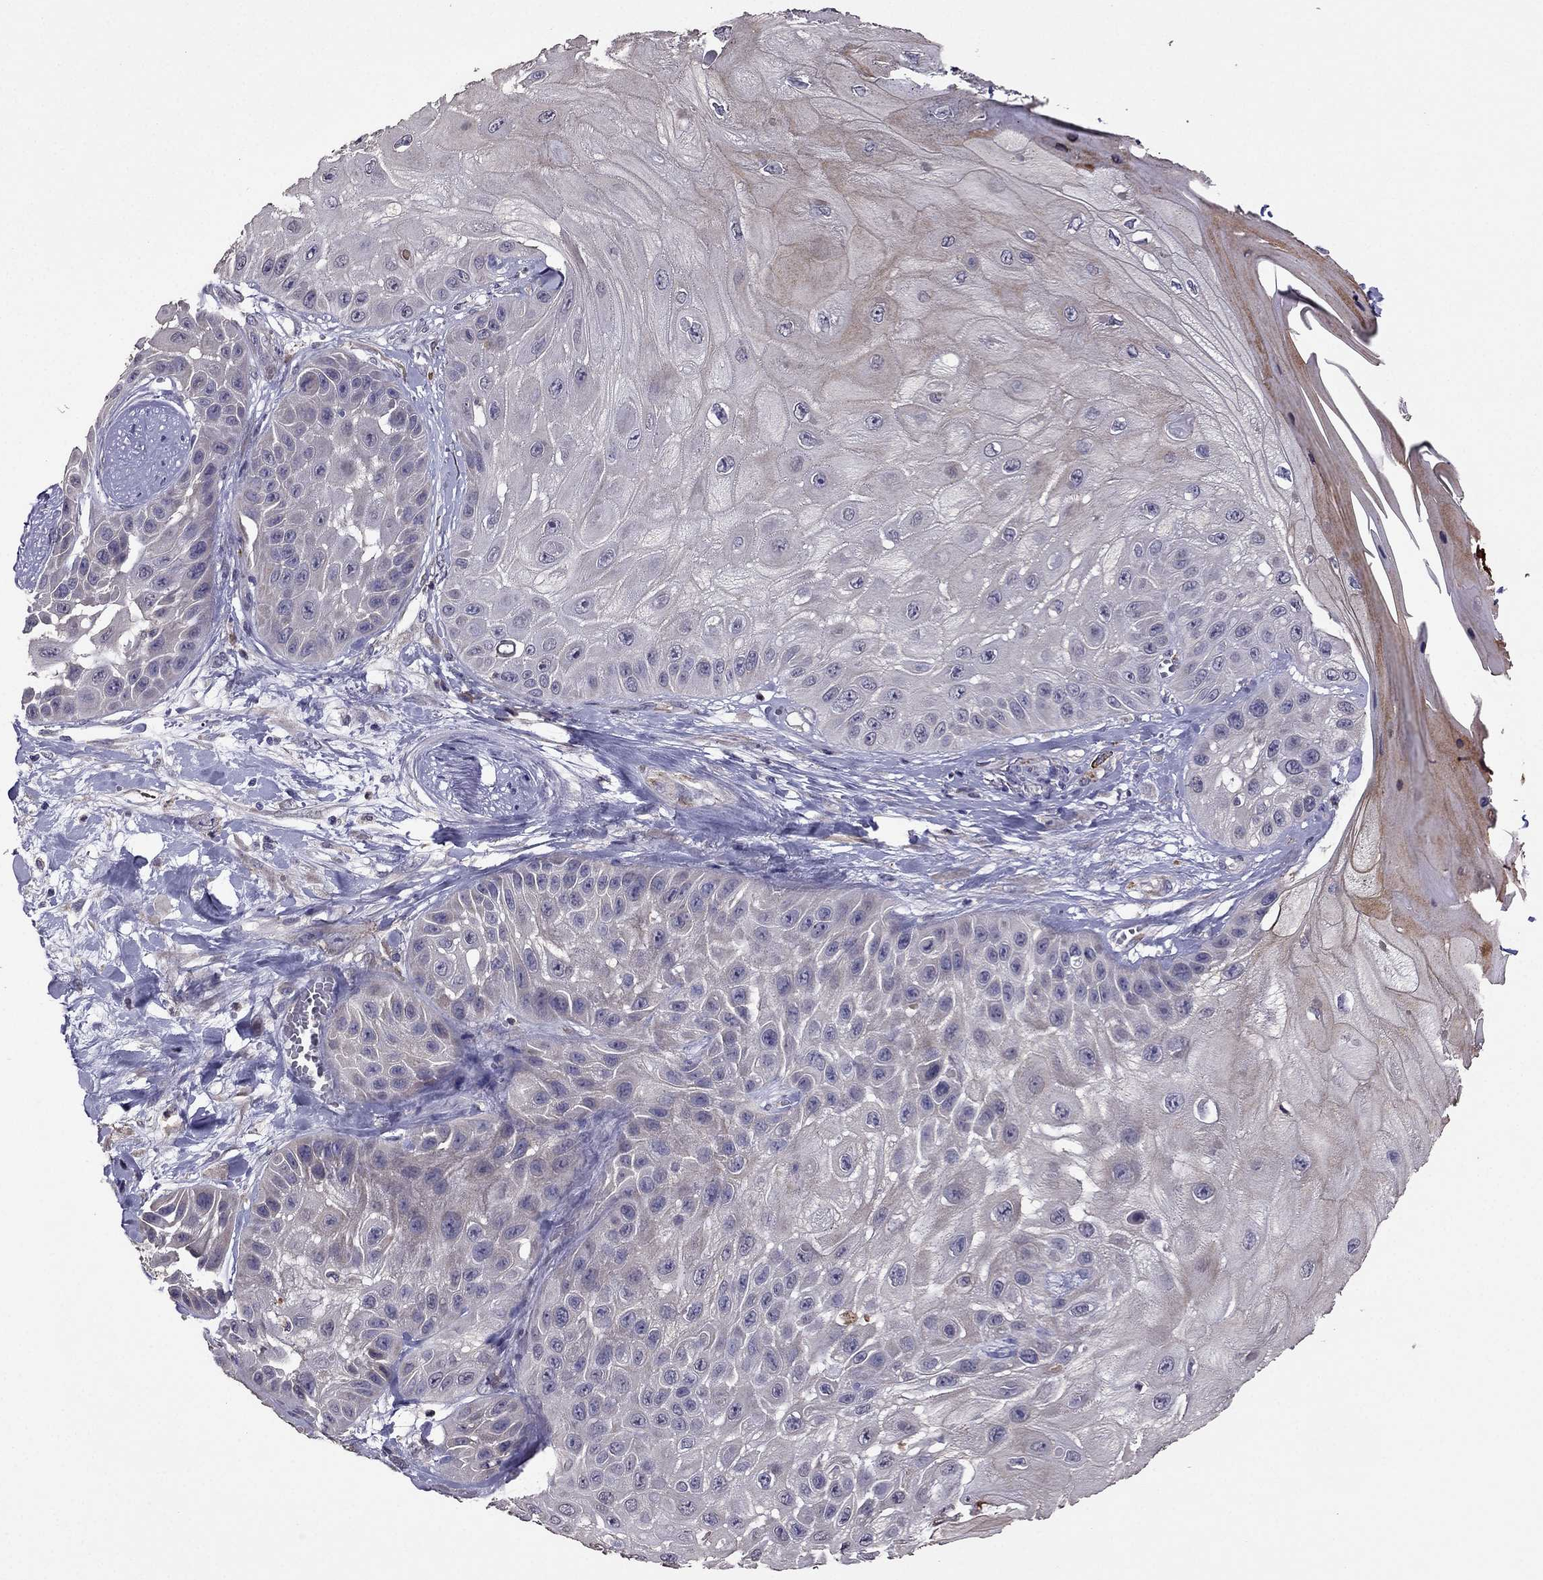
{"staining": {"intensity": "negative", "quantity": "none", "location": "none"}, "tissue": "skin cancer", "cell_type": "Tumor cells", "image_type": "cancer", "snomed": [{"axis": "morphology", "description": "Normal tissue, NOS"}, {"axis": "morphology", "description": "Squamous cell carcinoma, NOS"}, {"axis": "topography", "description": "Skin"}], "caption": "A micrograph of human skin squamous cell carcinoma is negative for staining in tumor cells.", "gene": "CDH9", "patient": {"sex": "male", "age": 79}}